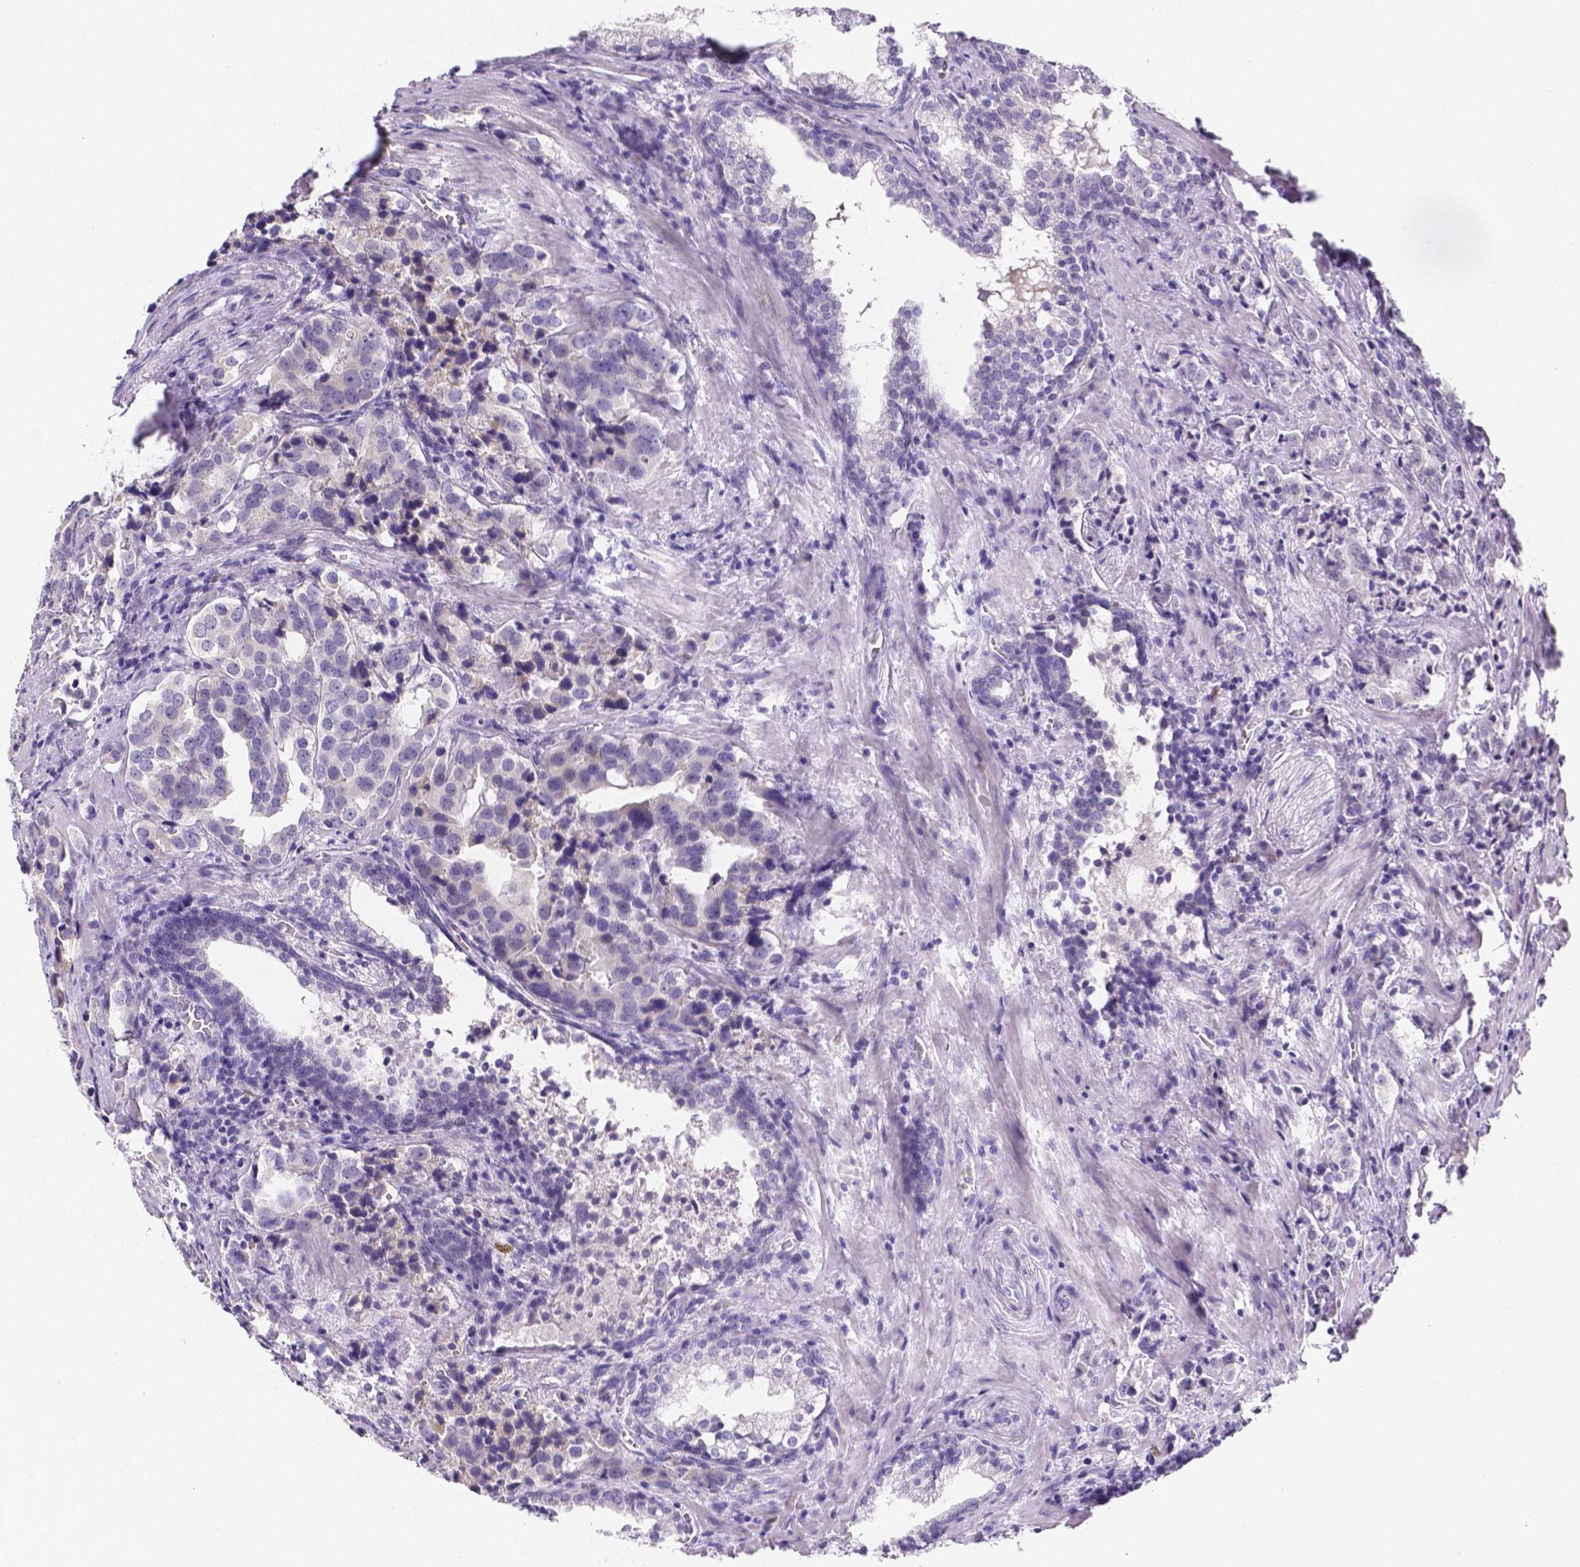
{"staining": {"intensity": "negative", "quantity": "none", "location": "none"}, "tissue": "prostate cancer", "cell_type": "Tumor cells", "image_type": "cancer", "snomed": [{"axis": "morphology", "description": "Adenocarcinoma, NOS"}, {"axis": "topography", "description": "Prostate and seminal vesicle, NOS"}], "caption": "A photomicrograph of prostate cancer stained for a protein reveals no brown staining in tumor cells. (DAB immunohistochemistry (IHC) visualized using brightfield microscopy, high magnification).", "gene": "PLXNA4", "patient": {"sex": "male", "age": 63}}